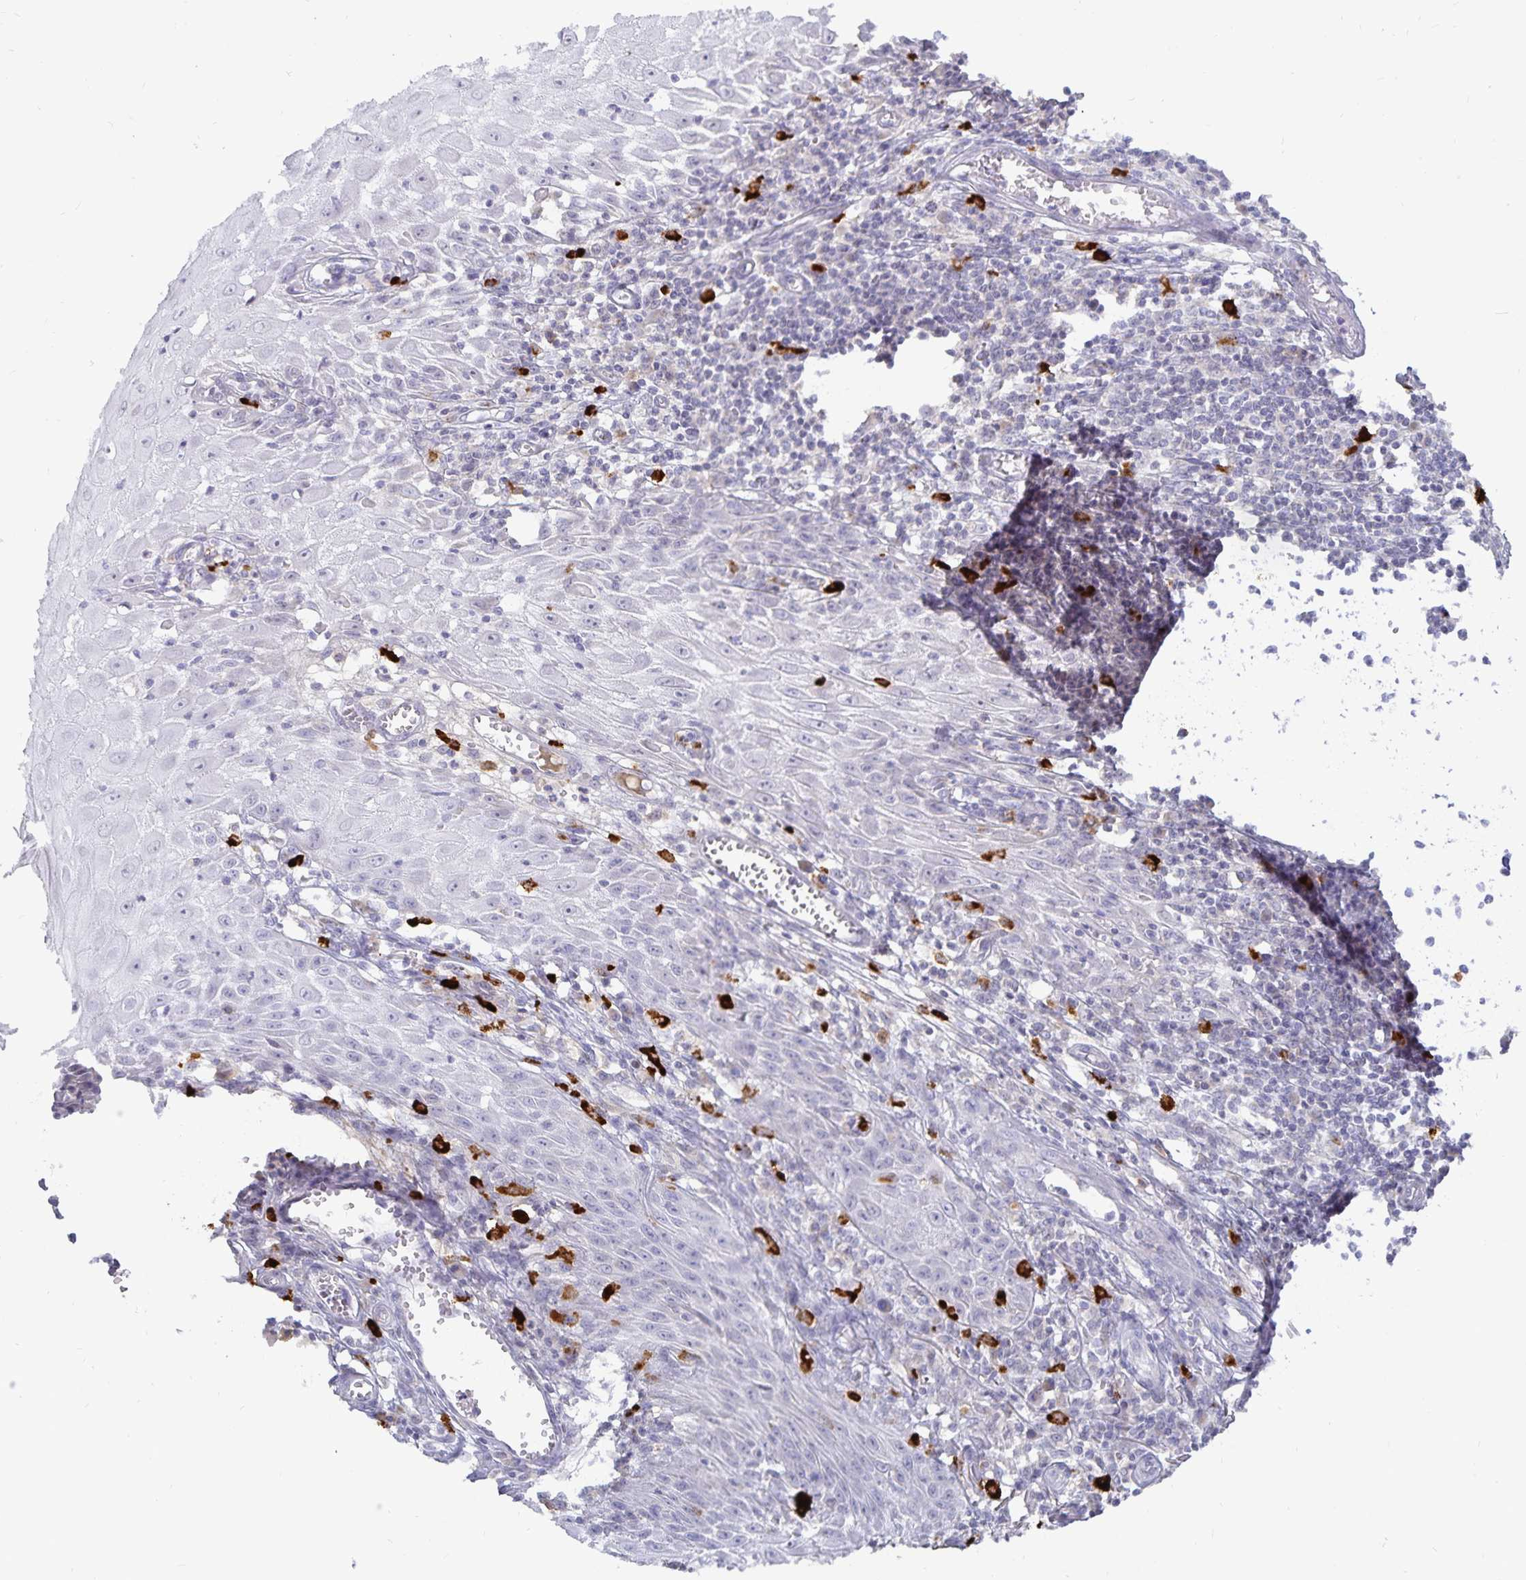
{"staining": {"intensity": "negative", "quantity": "none", "location": "none"}, "tissue": "skin cancer", "cell_type": "Tumor cells", "image_type": "cancer", "snomed": [{"axis": "morphology", "description": "Squamous cell carcinoma, NOS"}, {"axis": "topography", "description": "Skin"}], "caption": "Immunohistochemical staining of human skin cancer exhibits no significant positivity in tumor cells.", "gene": "PKHD1", "patient": {"sex": "female", "age": 73}}